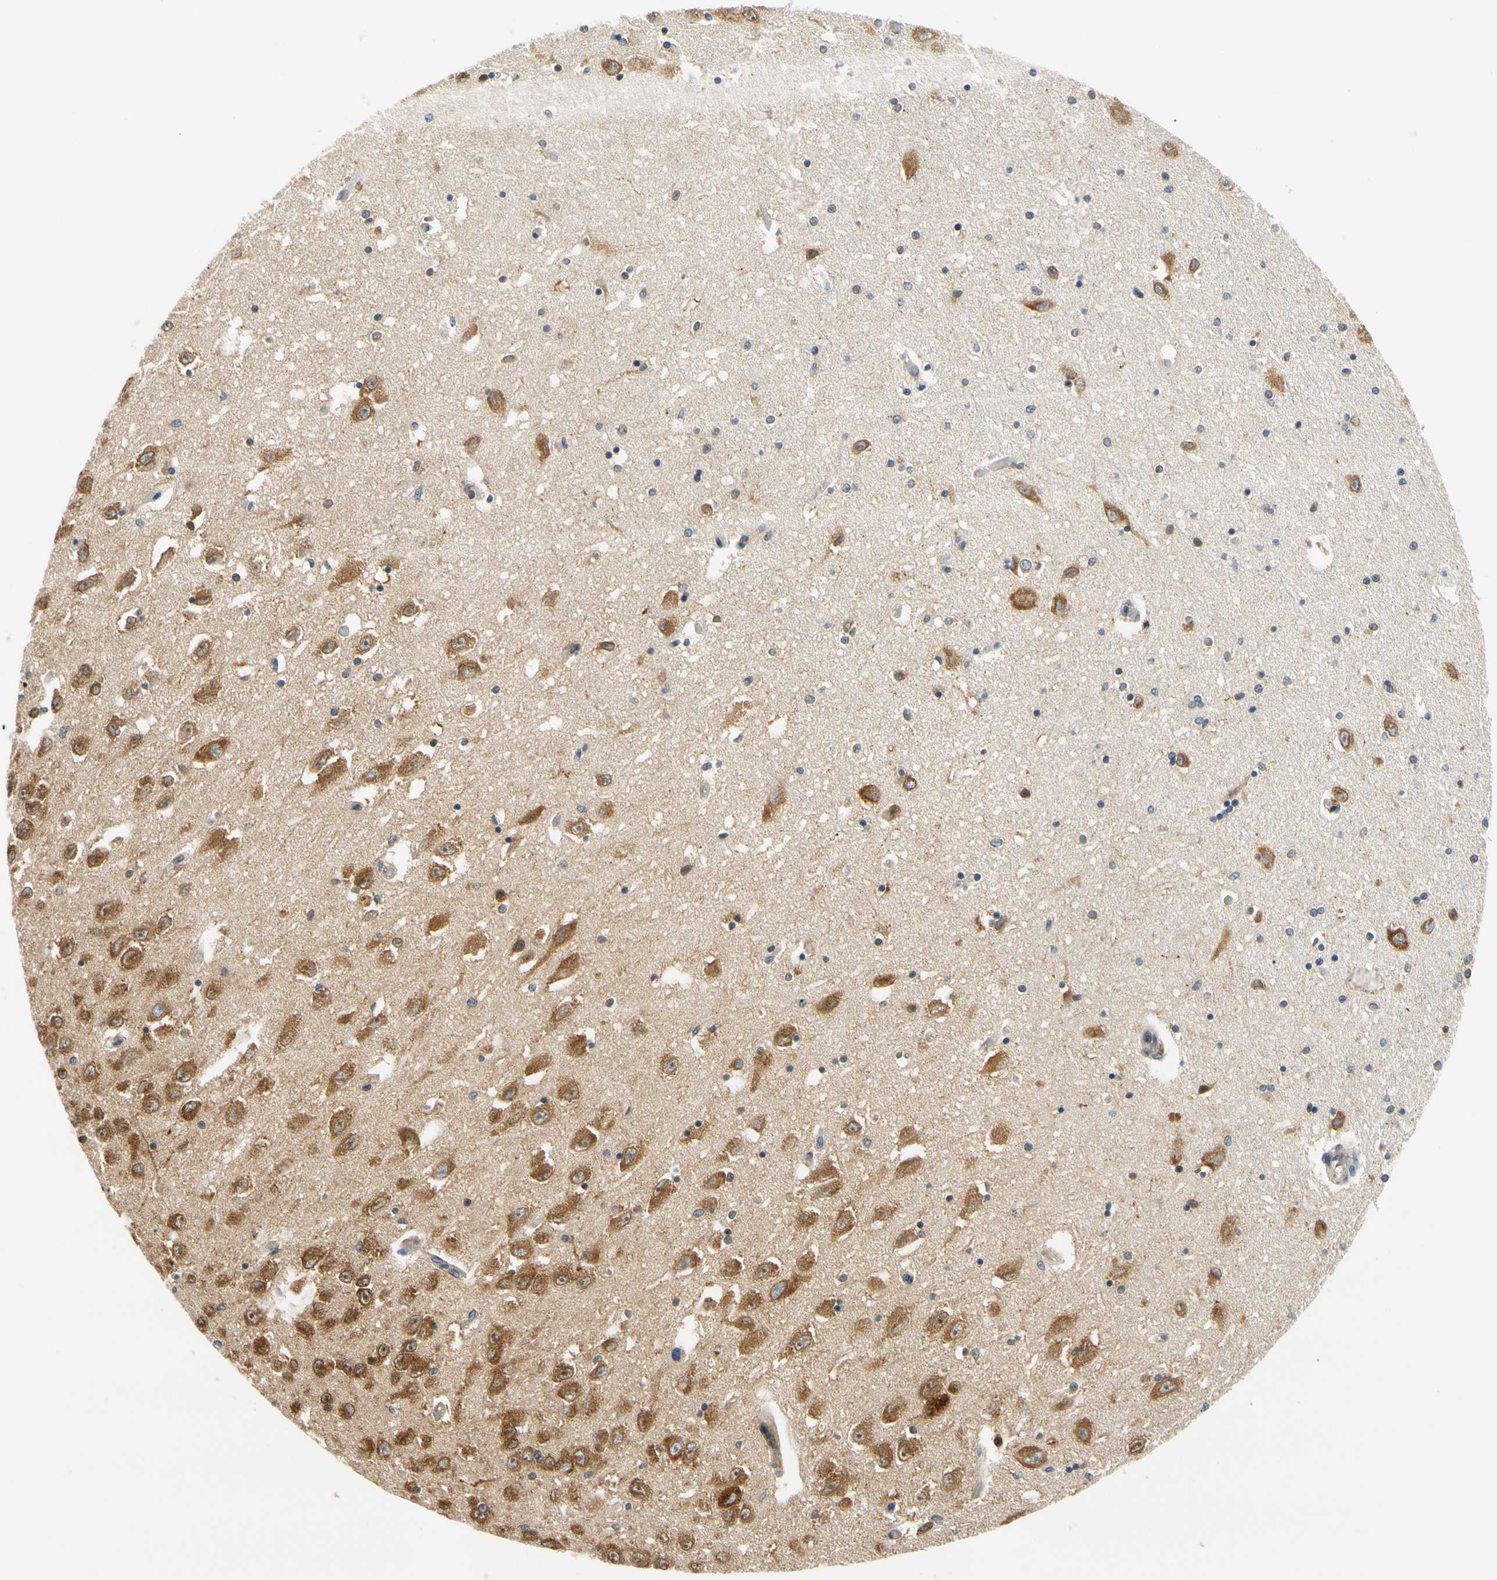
{"staining": {"intensity": "weak", "quantity": "25%-75%", "location": "cytoplasmic/membranous"}, "tissue": "hippocampus", "cell_type": "Glial cells", "image_type": "normal", "snomed": [{"axis": "morphology", "description": "Normal tissue, NOS"}, {"axis": "topography", "description": "Hippocampus"}], "caption": "Human hippocampus stained with a brown dye displays weak cytoplasmic/membranous positive positivity in approximately 25%-75% of glial cells.", "gene": "LRRC47", "patient": {"sex": "female", "age": 54}}